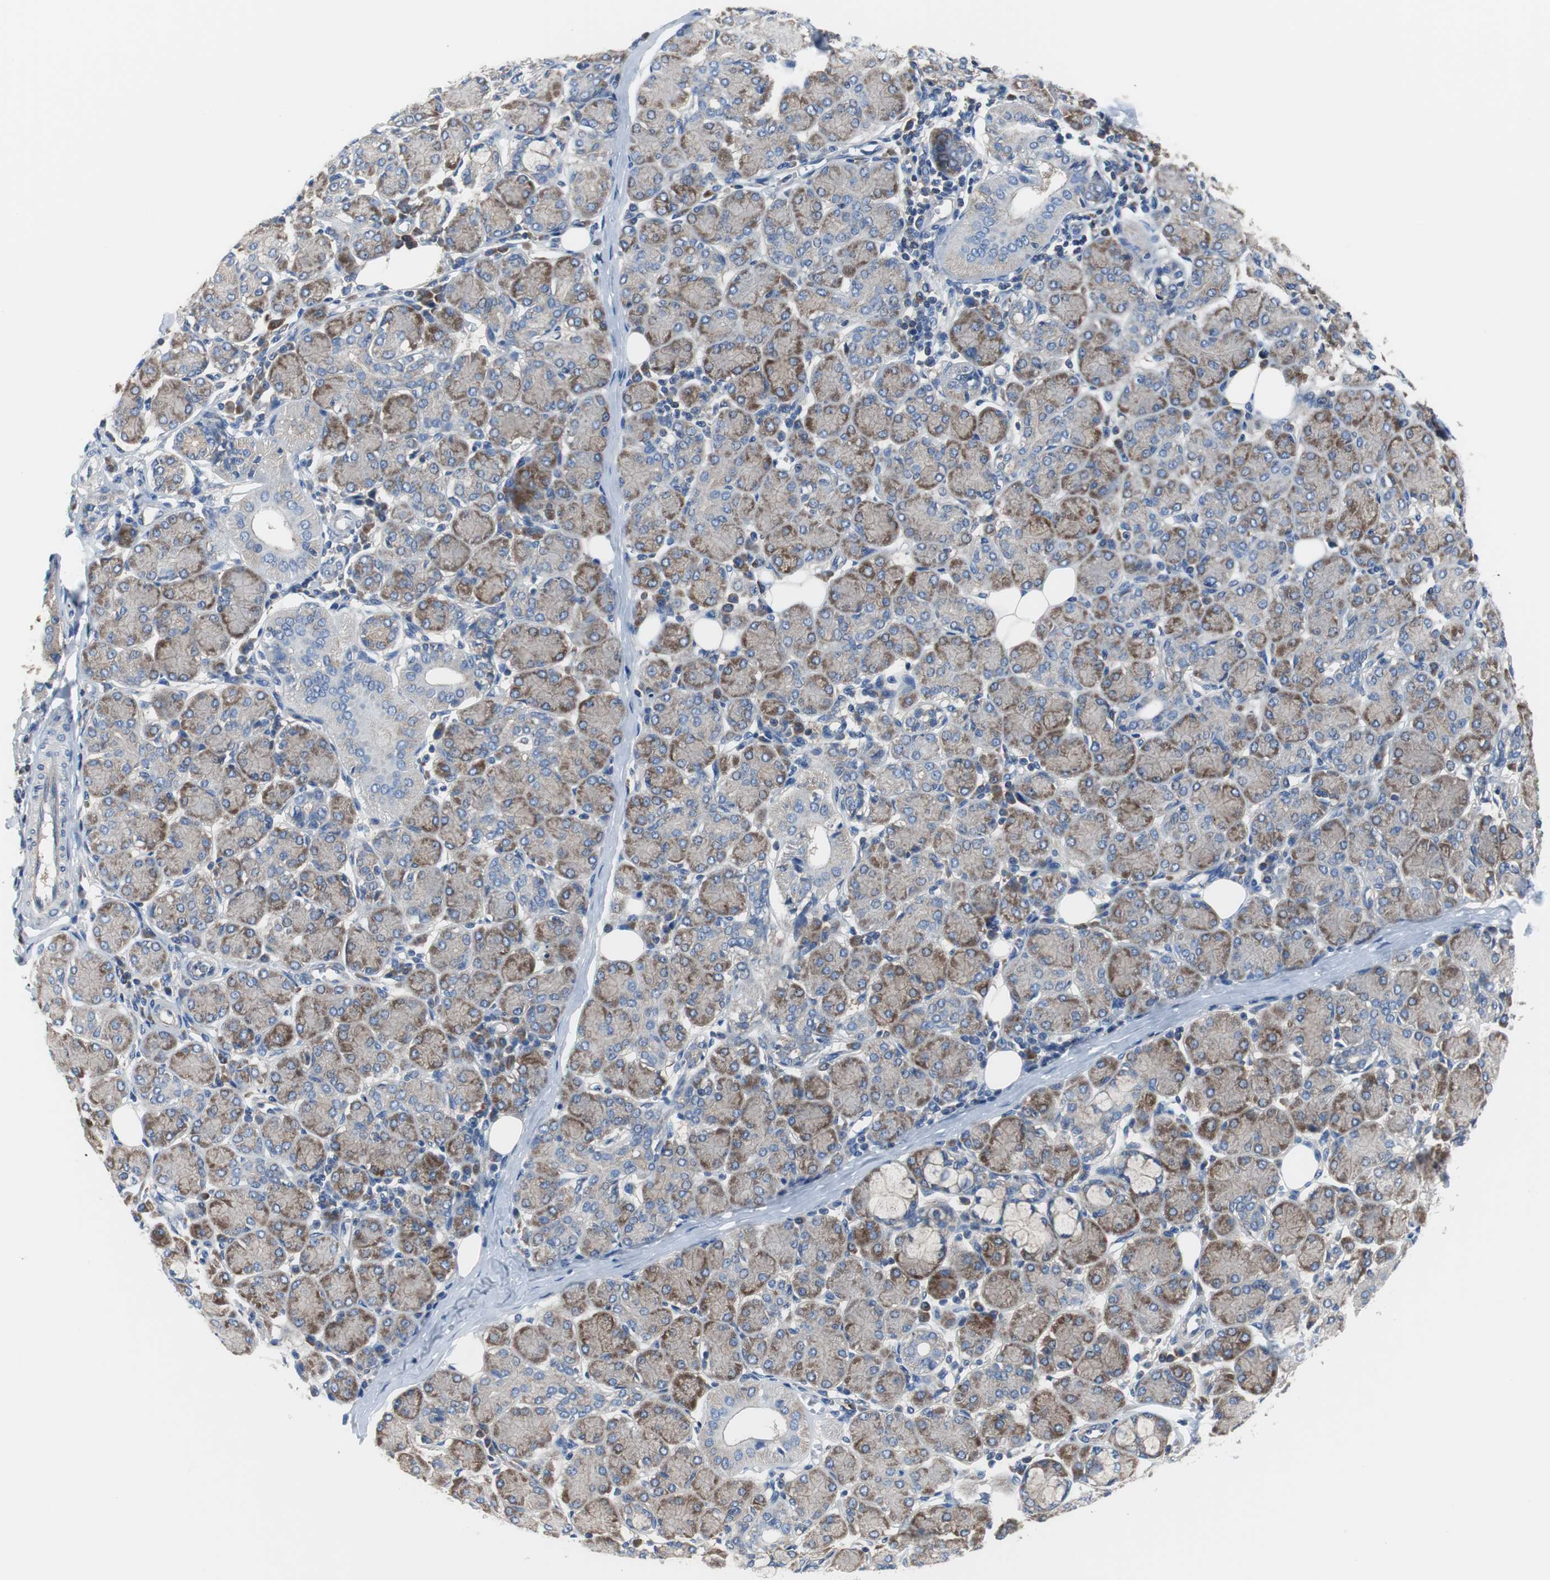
{"staining": {"intensity": "moderate", "quantity": ">75%", "location": "cytoplasmic/membranous"}, "tissue": "salivary gland", "cell_type": "Glandular cells", "image_type": "normal", "snomed": [{"axis": "morphology", "description": "Normal tissue, NOS"}, {"axis": "morphology", "description": "Inflammation, NOS"}, {"axis": "topography", "description": "Lymph node"}, {"axis": "topography", "description": "Salivary gland"}], "caption": "Glandular cells exhibit medium levels of moderate cytoplasmic/membranous staining in approximately >75% of cells in benign human salivary gland. Using DAB (3,3'-diaminobenzidine) (brown) and hematoxylin (blue) stains, captured at high magnification using brightfield microscopy.", "gene": "BRAF", "patient": {"sex": "male", "age": 3}}